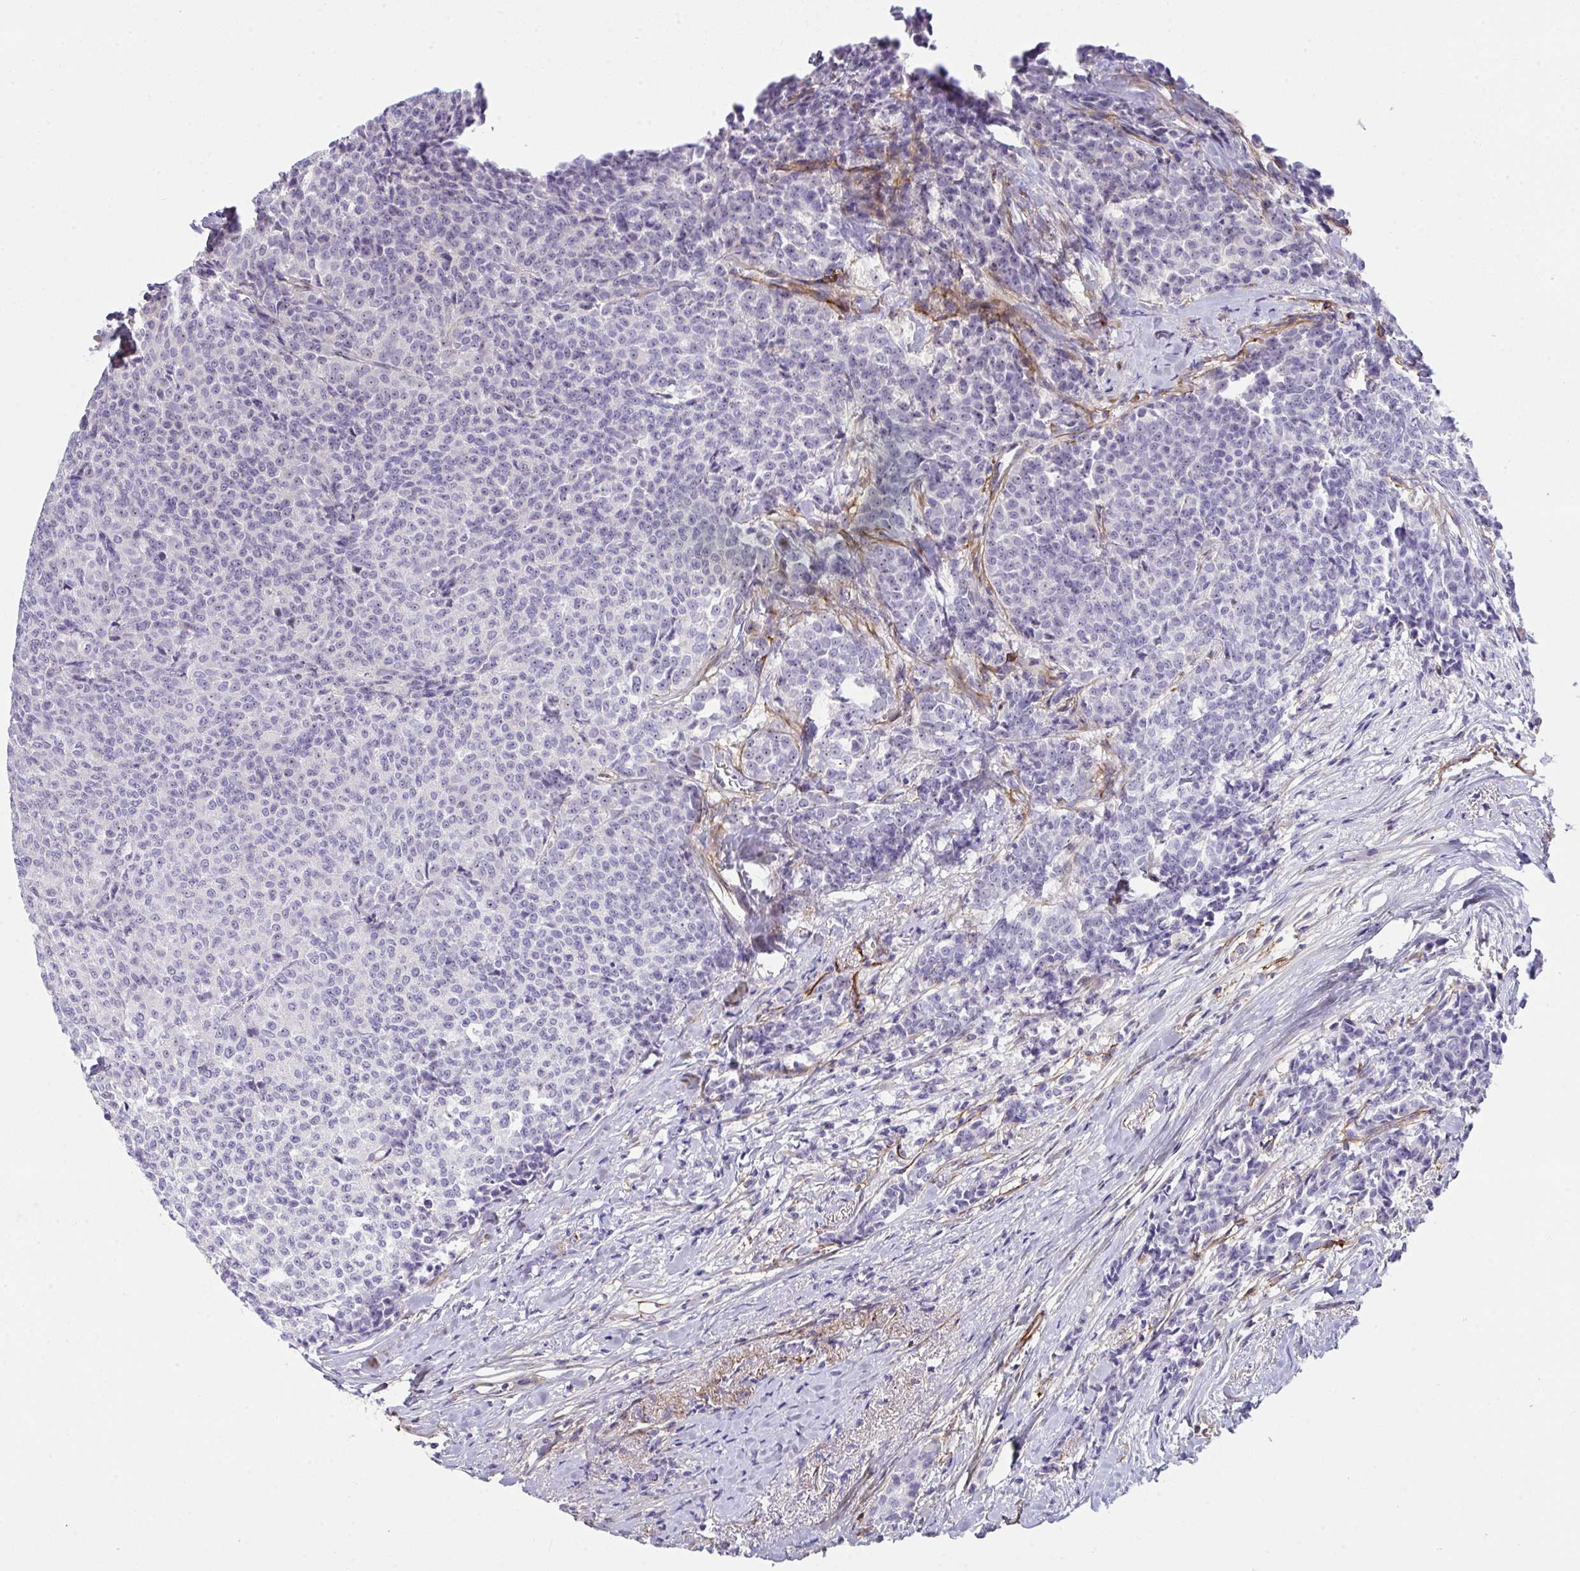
{"staining": {"intensity": "negative", "quantity": "none", "location": "none"}, "tissue": "breast cancer", "cell_type": "Tumor cells", "image_type": "cancer", "snomed": [{"axis": "morphology", "description": "Duct carcinoma"}, {"axis": "topography", "description": "Breast"}], "caption": "Tumor cells show no significant protein staining in intraductal carcinoma (breast). Brightfield microscopy of immunohistochemistry stained with DAB (3,3'-diaminobenzidine) (brown) and hematoxylin (blue), captured at high magnification.", "gene": "LHFPL6", "patient": {"sex": "female", "age": 91}}